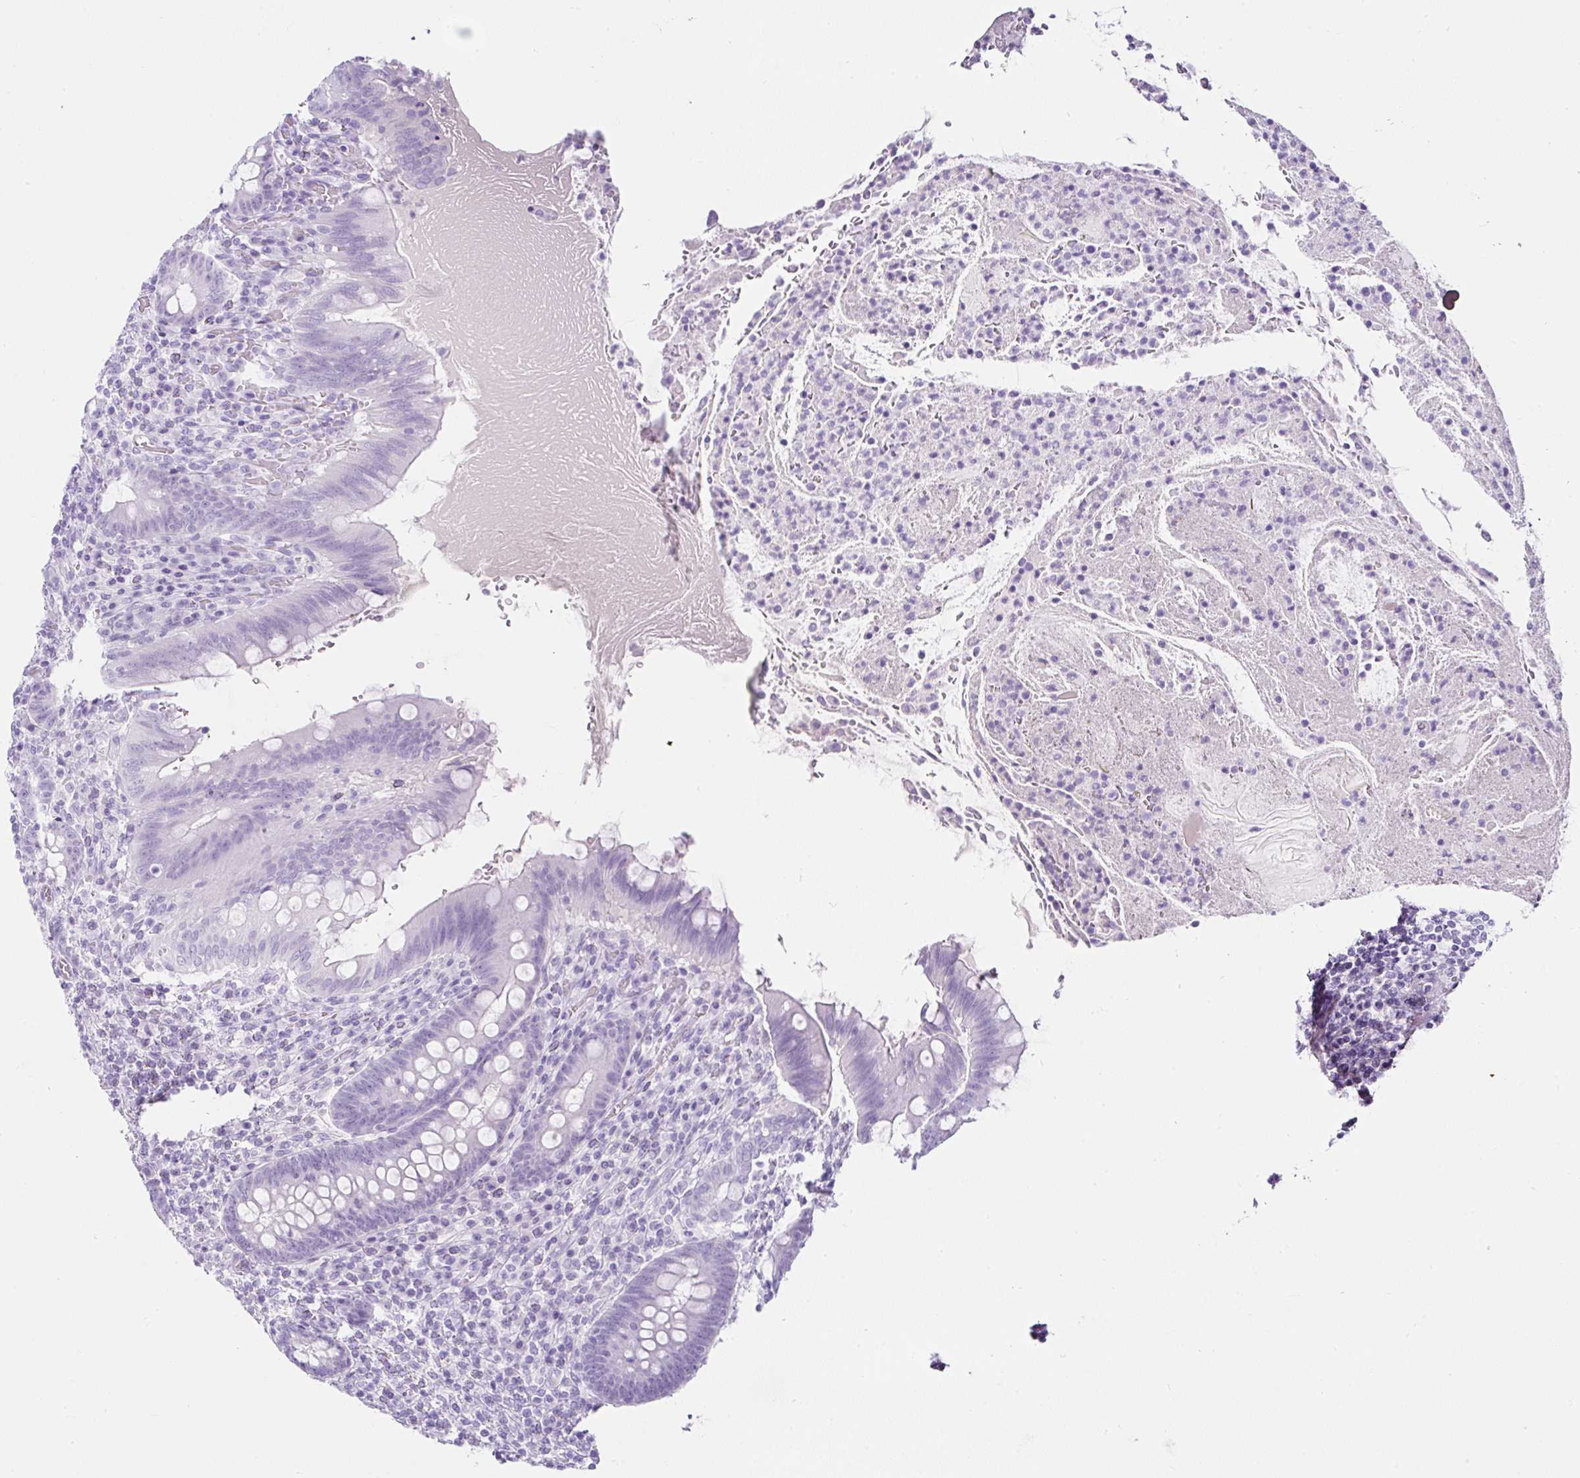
{"staining": {"intensity": "negative", "quantity": "none", "location": "none"}, "tissue": "appendix", "cell_type": "Glandular cells", "image_type": "normal", "snomed": [{"axis": "morphology", "description": "Normal tissue, NOS"}, {"axis": "topography", "description": "Appendix"}], "caption": "Immunohistochemistry (IHC) histopathology image of benign appendix: appendix stained with DAB shows no significant protein staining in glandular cells.", "gene": "SERPINB3", "patient": {"sex": "female", "age": 43}}